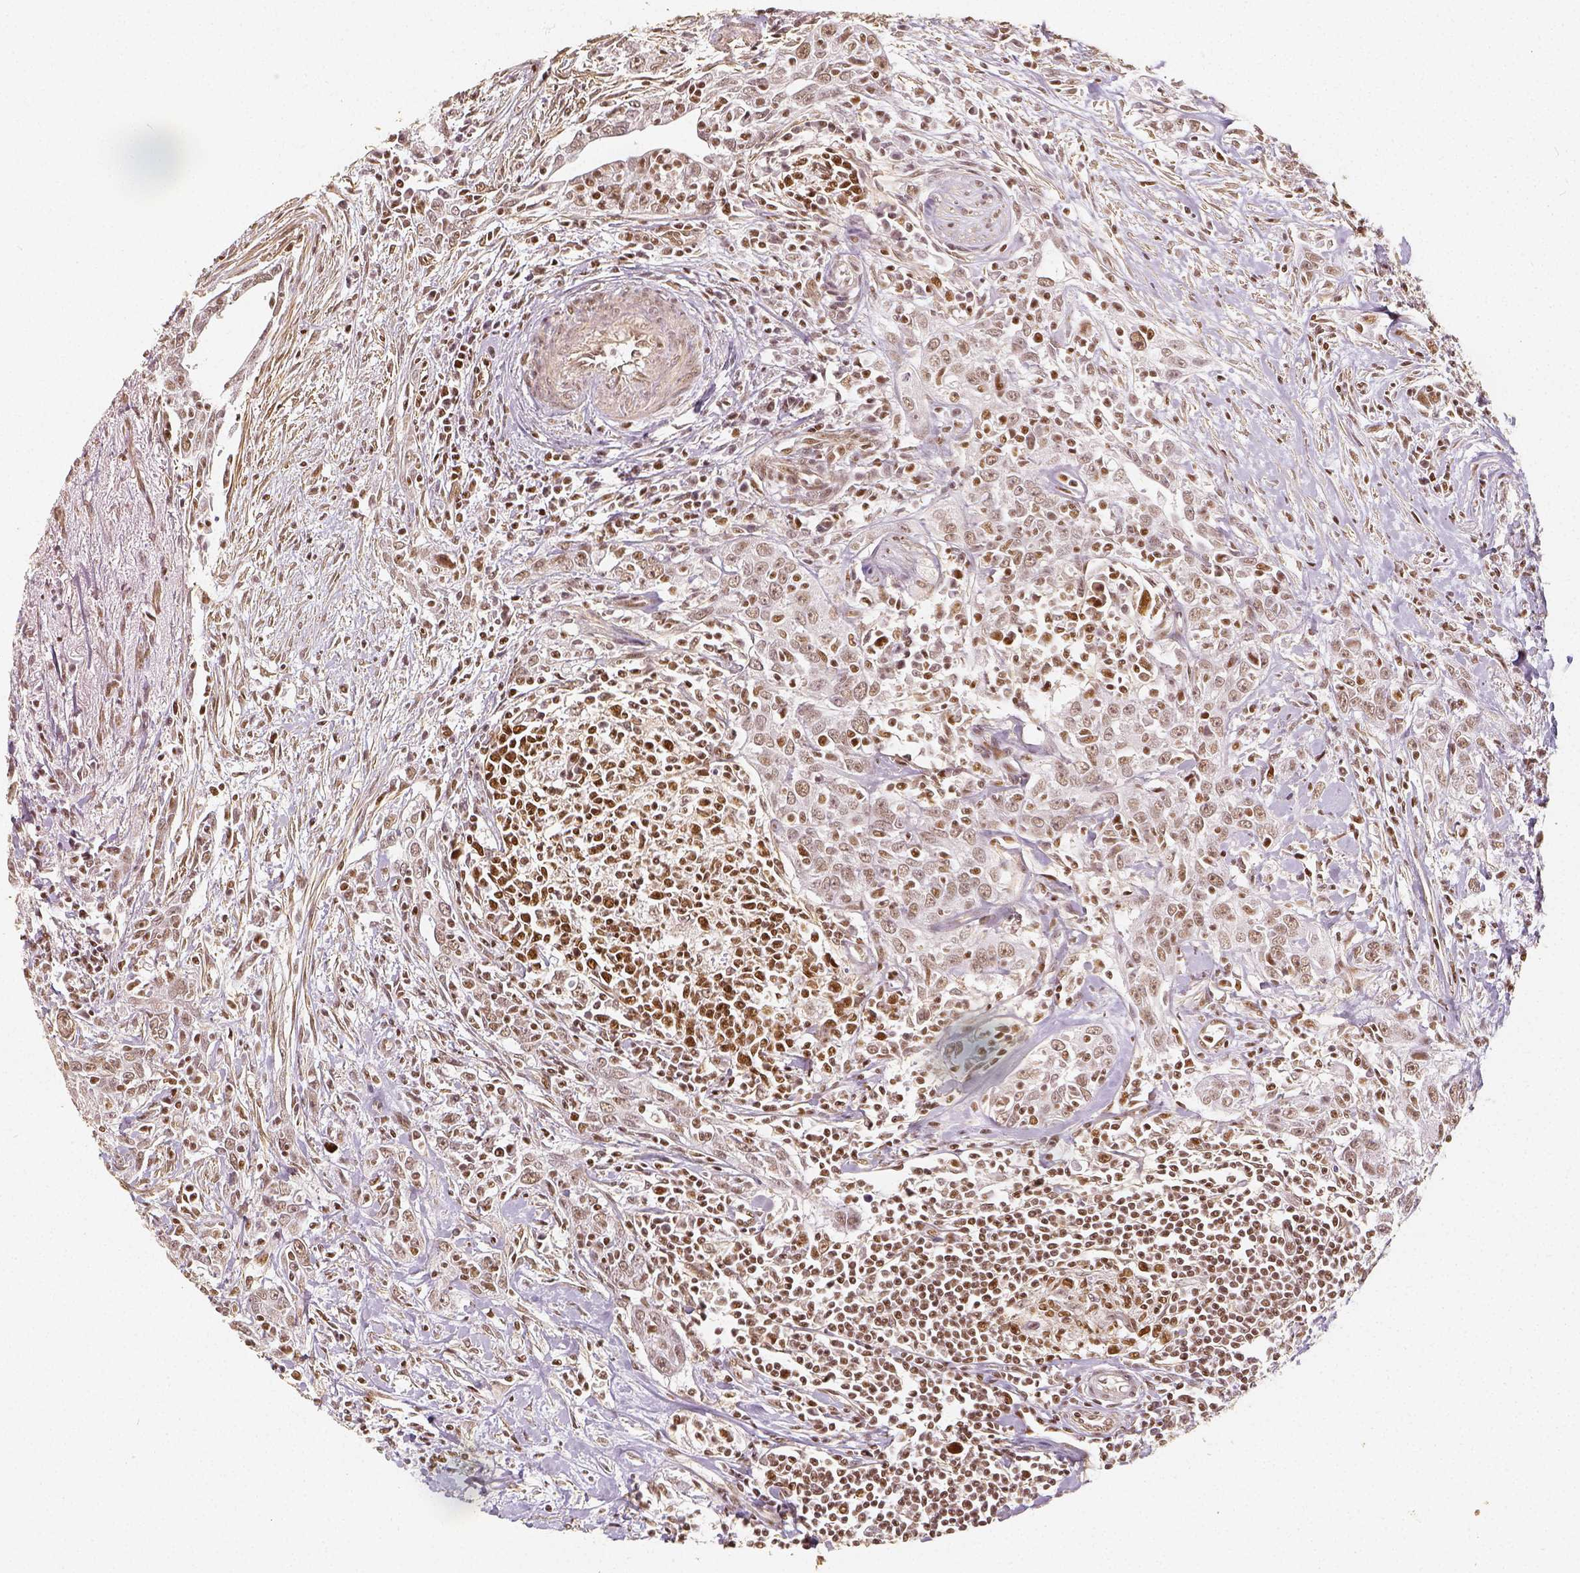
{"staining": {"intensity": "weak", "quantity": ">75%", "location": "nuclear"}, "tissue": "urothelial cancer", "cell_type": "Tumor cells", "image_type": "cancer", "snomed": [{"axis": "morphology", "description": "Urothelial carcinoma, High grade"}, {"axis": "topography", "description": "Urinary bladder"}], "caption": "High-grade urothelial carcinoma tissue exhibits weak nuclear positivity in about >75% of tumor cells, visualized by immunohistochemistry.", "gene": "HDAC1", "patient": {"sex": "male", "age": 83}}